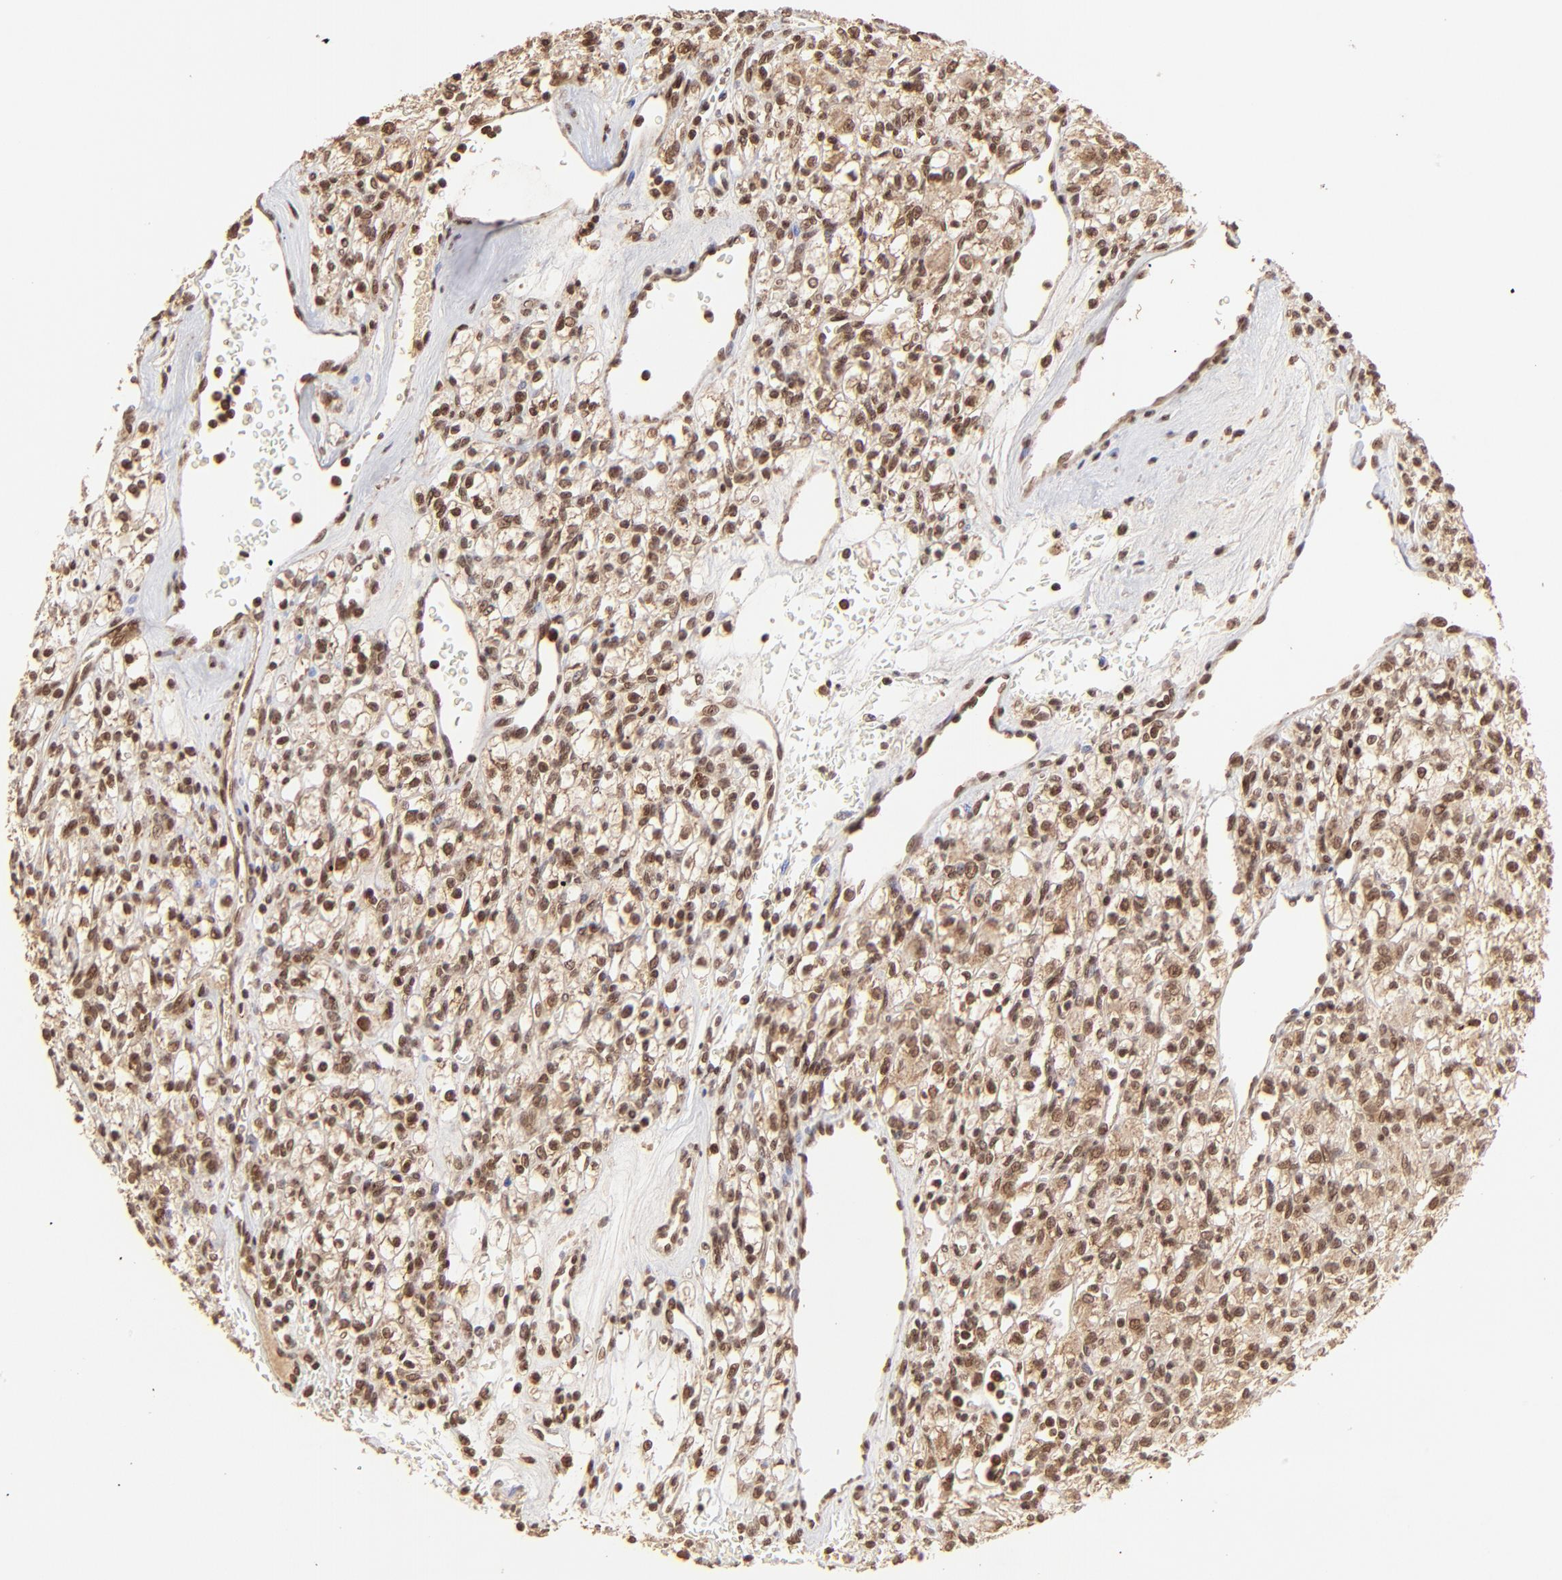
{"staining": {"intensity": "strong", "quantity": ">75%", "location": "nuclear"}, "tissue": "renal cancer", "cell_type": "Tumor cells", "image_type": "cancer", "snomed": [{"axis": "morphology", "description": "Adenocarcinoma, NOS"}, {"axis": "topography", "description": "Kidney"}], "caption": "This micrograph displays IHC staining of adenocarcinoma (renal), with high strong nuclear positivity in about >75% of tumor cells.", "gene": "MED15", "patient": {"sex": "female", "age": 62}}